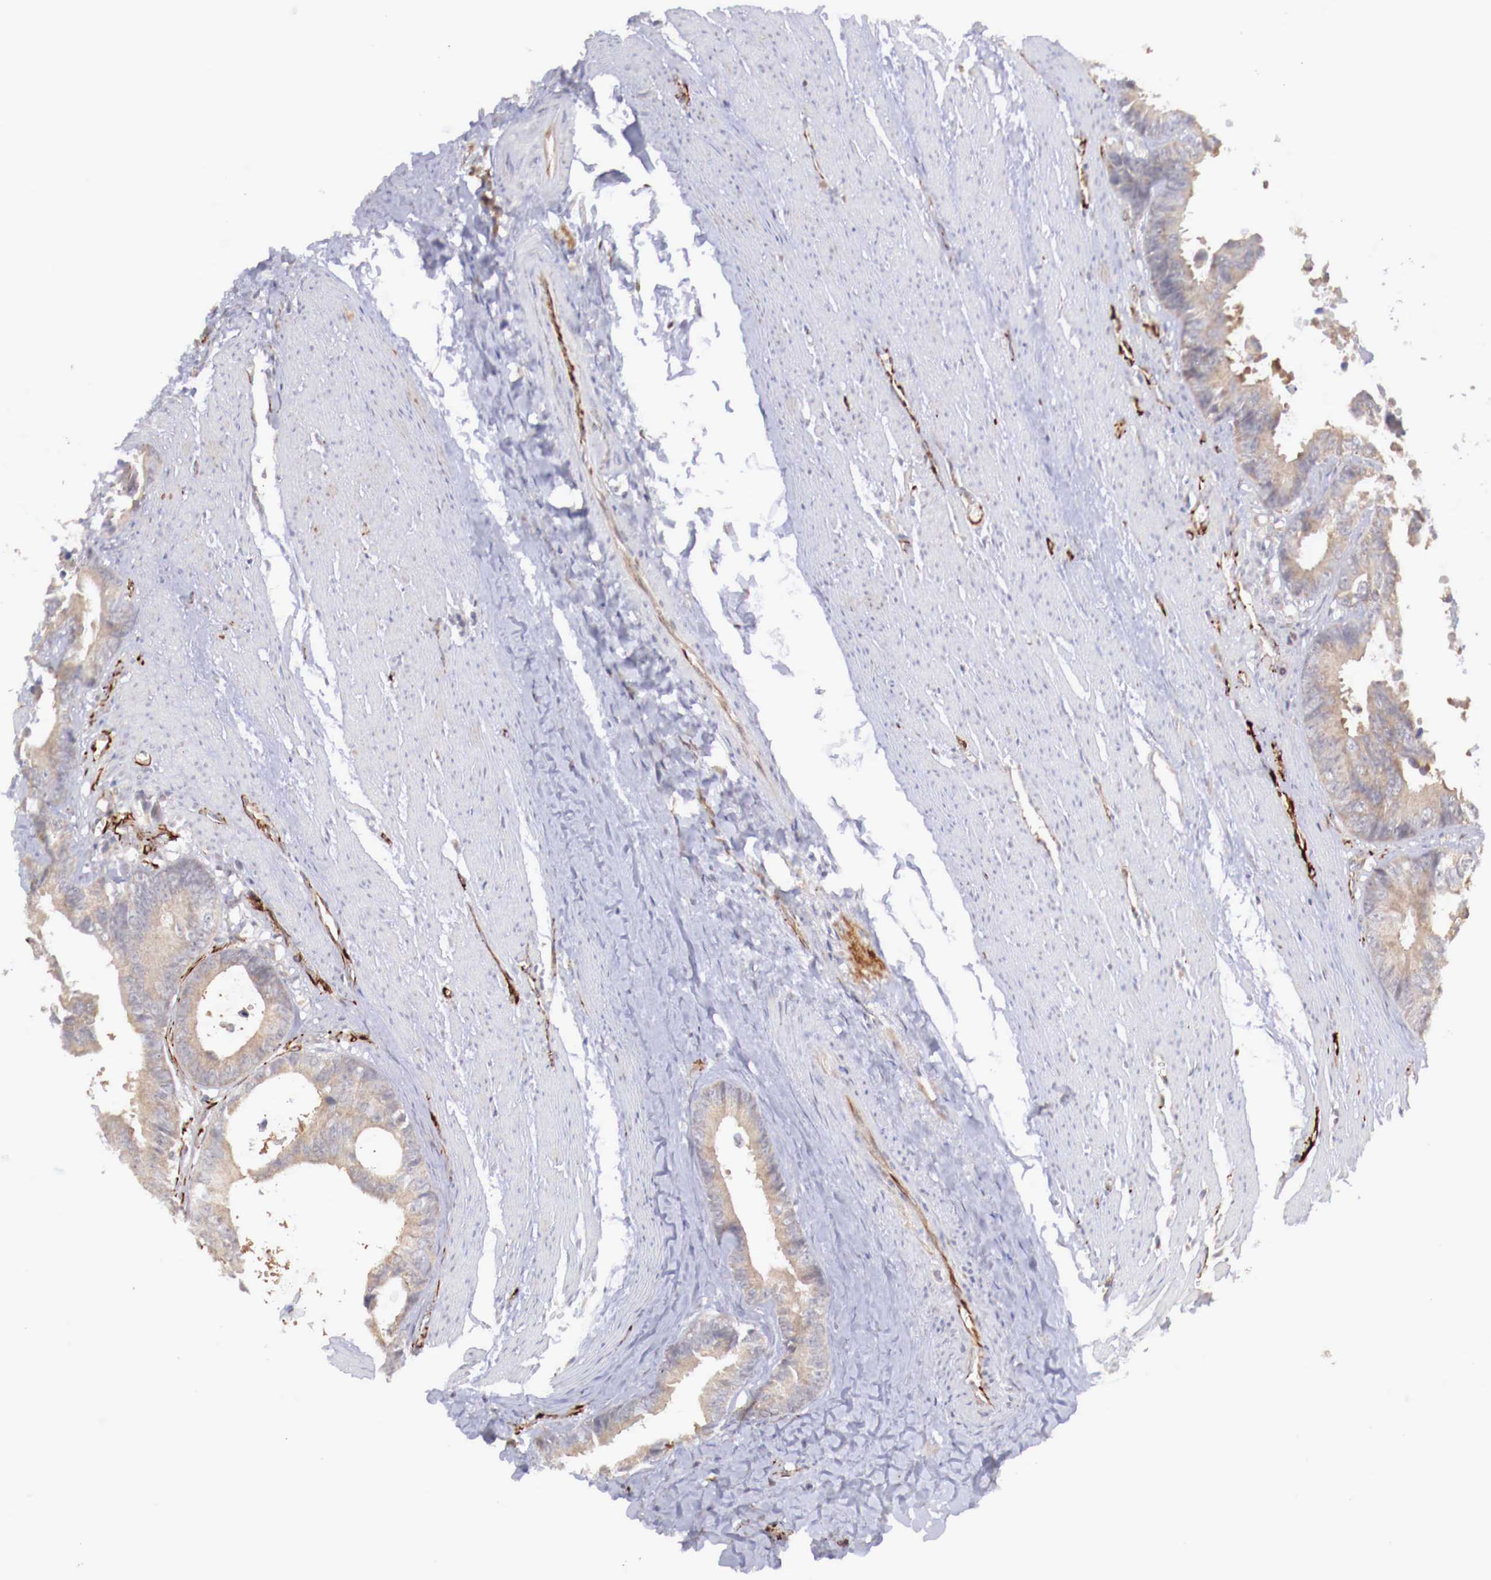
{"staining": {"intensity": "negative", "quantity": "none", "location": "none"}, "tissue": "colorectal cancer", "cell_type": "Tumor cells", "image_type": "cancer", "snomed": [{"axis": "morphology", "description": "Adenocarcinoma, NOS"}, {"axis": "topography", "description": "Rectum"}], "caption": "Immunohistochemistry (IHC) of colorectal cancer shows no staining in tumor cells.", "gene": "WT1", "patient": {"sex": "female", "age": 98}}